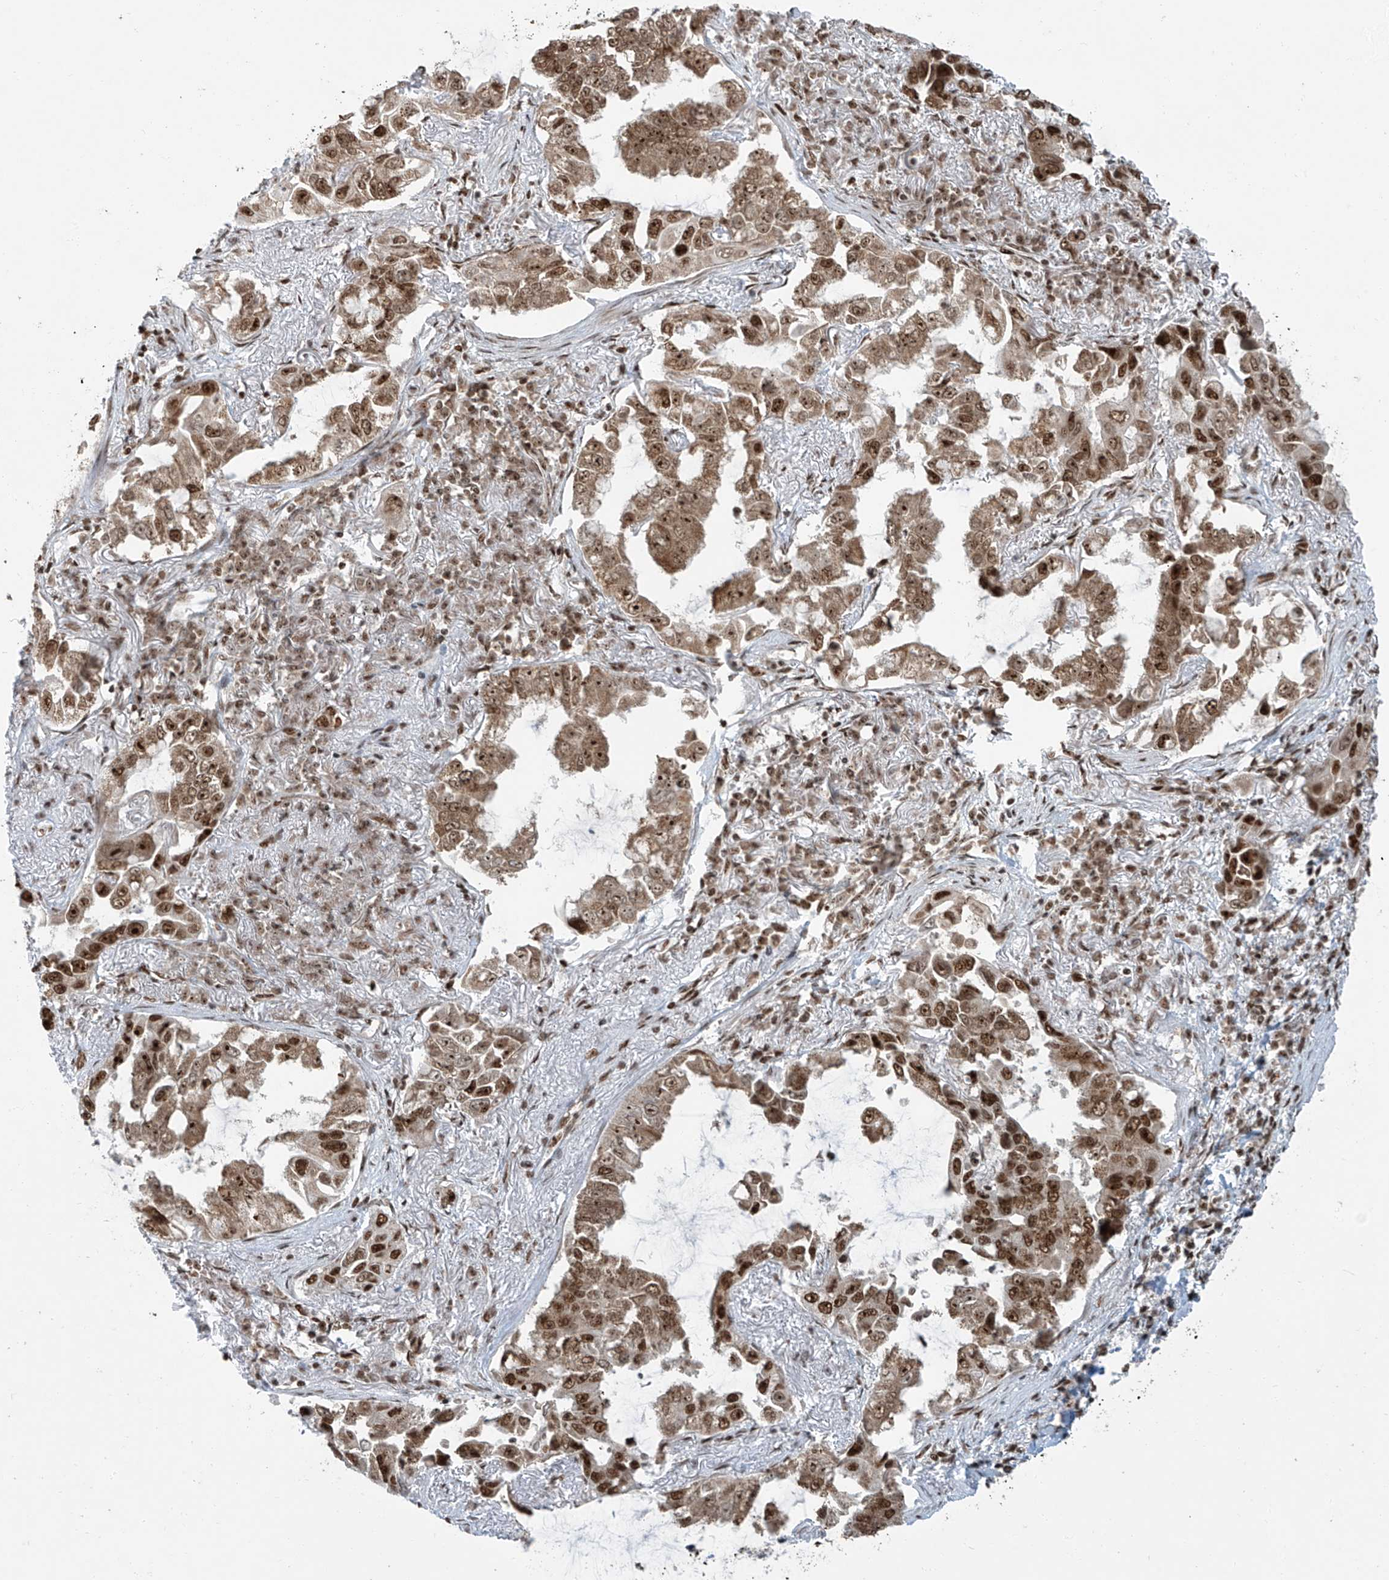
{"staining": {"intensity": "moderate", "quantity": ">75%", "location": "cytoplasmic/membranous,nuclear"}, "tissue": "lung cancer", "cell_type": "Tumor cells", "image_type": "cancer", "snomed": [{"axis": "morphology", "description": "Adenocarcinoma, NOS"}, {"axis": "topography", "description": "Lung"}], "caption": "About >75% of tumor cells in adenocarcinoma (lung) demonstrate moderate cytoplasmic/membranous and nuclear protein positivity as visualized by brown immunohistochemical staining.", "gene": "FAM193B", "patient": {"sex": "male", "age": 64}}